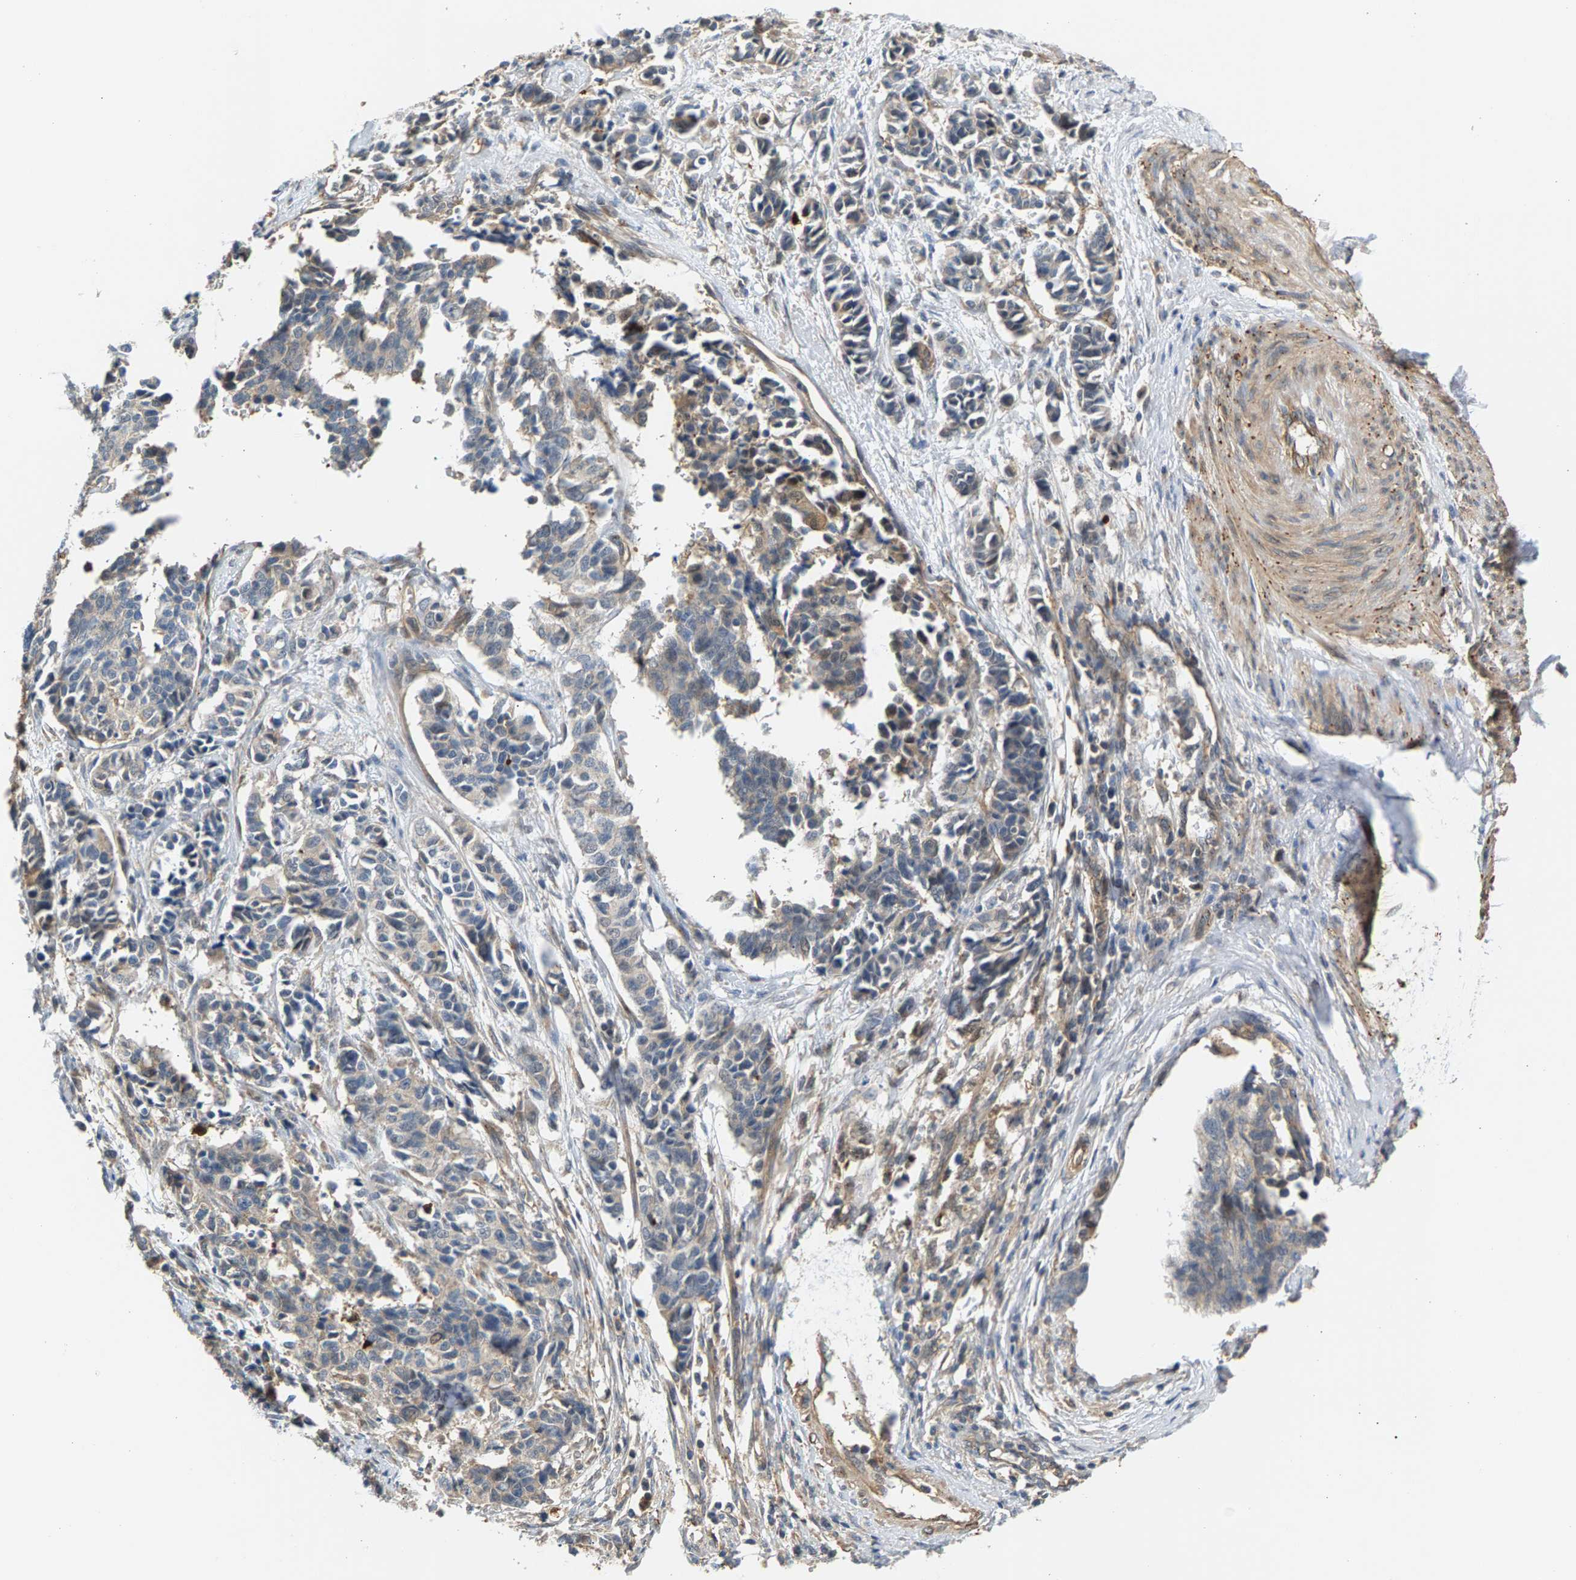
{"staining": {"intensity": "weak", "quantity": ">75%", "location": "cytoplasmic/membranous"}, "tissue": "cervical cancer", "cell_type": "Tumor cells", "image_type": "cancer", "snomed": [{"axis": "morphology", "description": "Normal tissue, NOS"}, {"axis": "morphology", "description": "Squamous cell carcinoma, NOS"}, {"axis": "topography", "description": "Cervix"}], "caption": "Squamous cell carcinoma (cervical) stained with a protein marker displays weak staining in tumor cells.", "gene": "KRTAP27-1", "patient": {"sex": "female", "age": 35}}